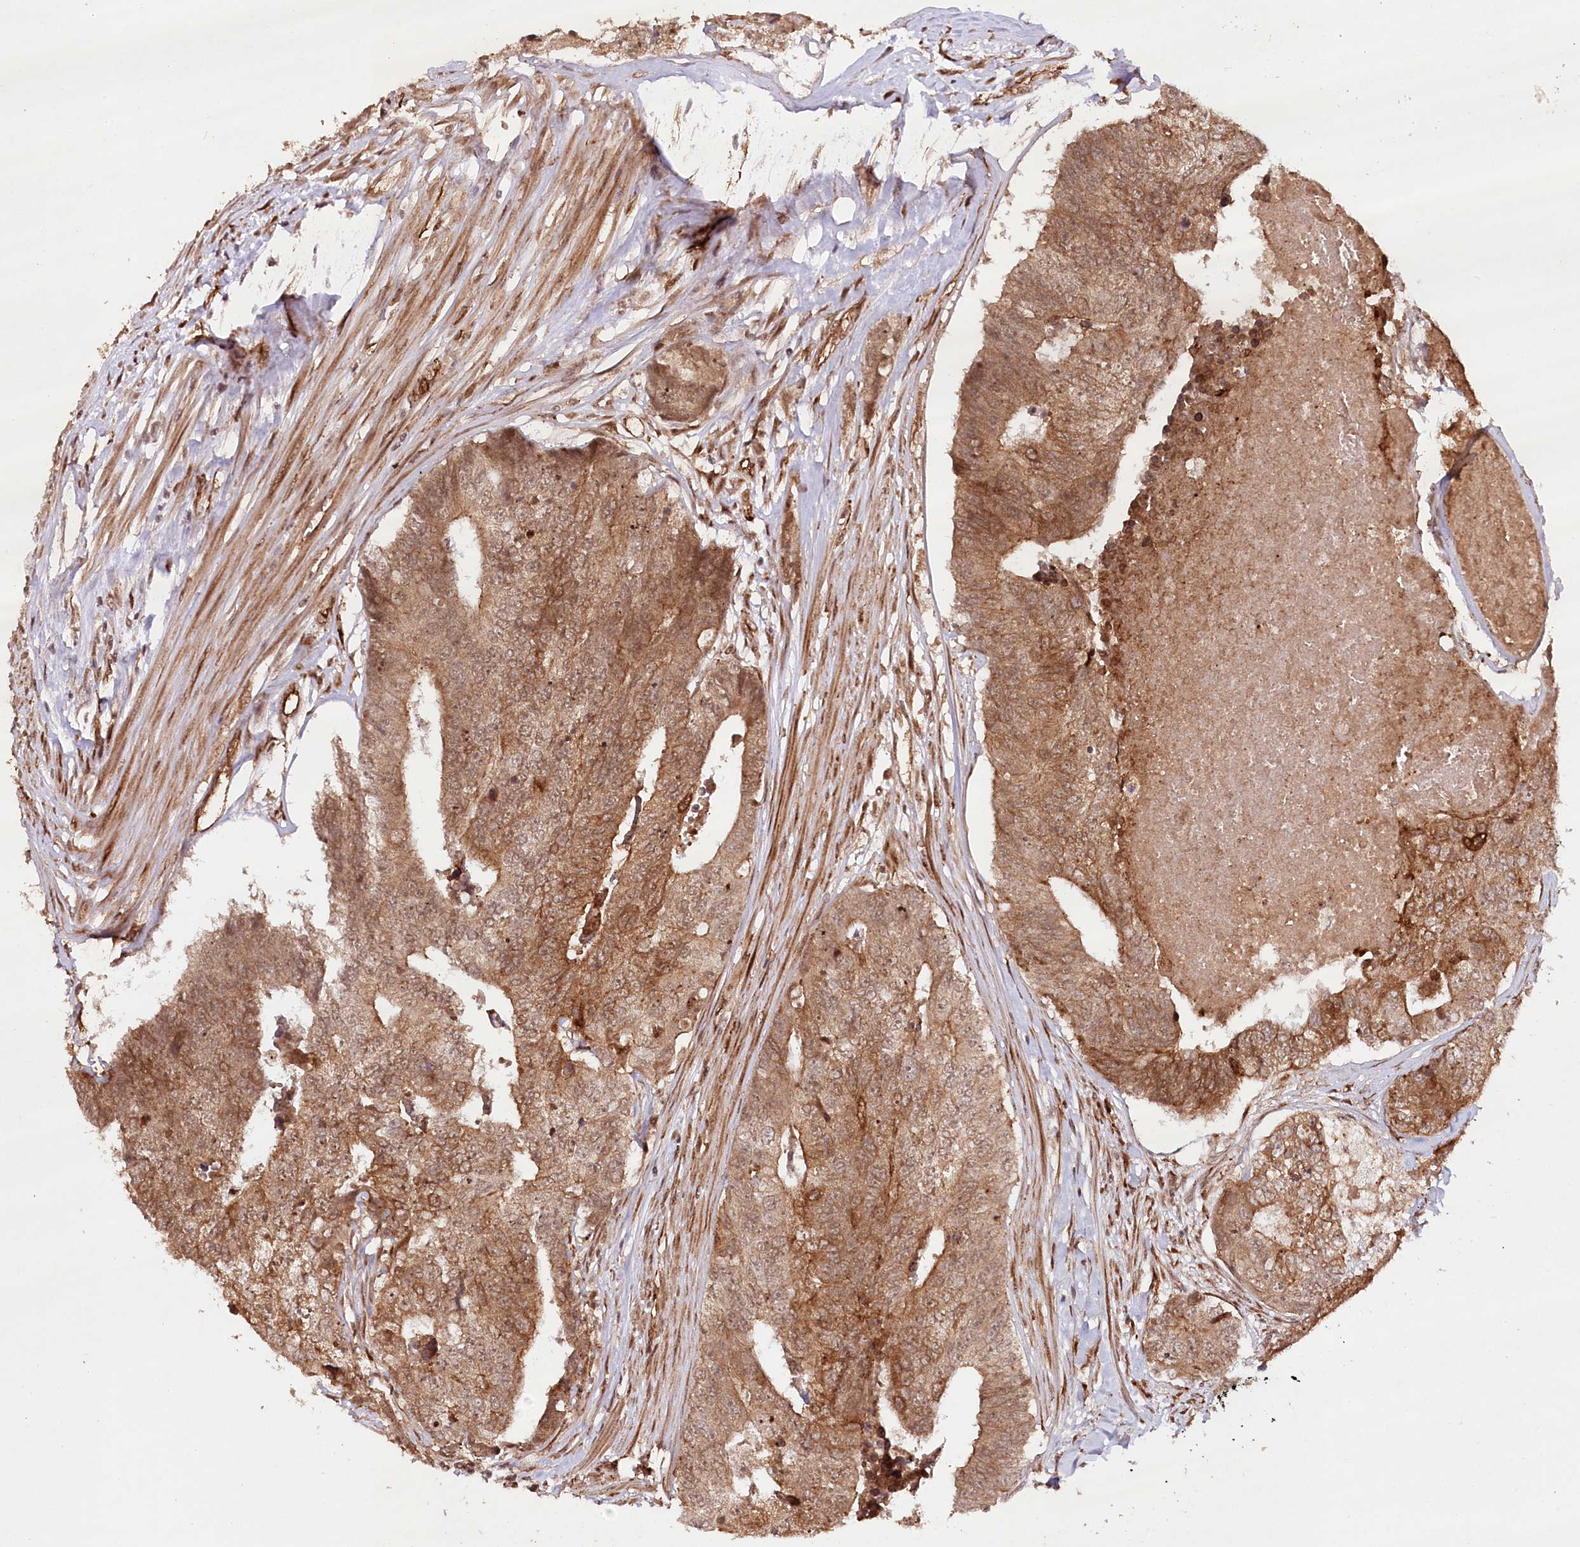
{"staining": {"intensity": "moderate", "quantity": ">75%", "location": "cytoplasmic/membranous"}, "tissue": "colorectal cancer", "cell_type": "Tumor cells", "image_type": "cancer", "snomed": [{"axis": "morphology", "description": "Adenocarcinoma, NOS"}, {"axis": "topography", "description": "Colon"}], "caption": "IHC histopathology image of human colorectal cancer (adenocarcinoma) stained for a protein (brown), which displays medium levels of moderate cytoplasmic/membranous positivity in about >75% of tumor cells.", "gene": "ALKBH8", "patient": {"sex": "female", "age": 67}}